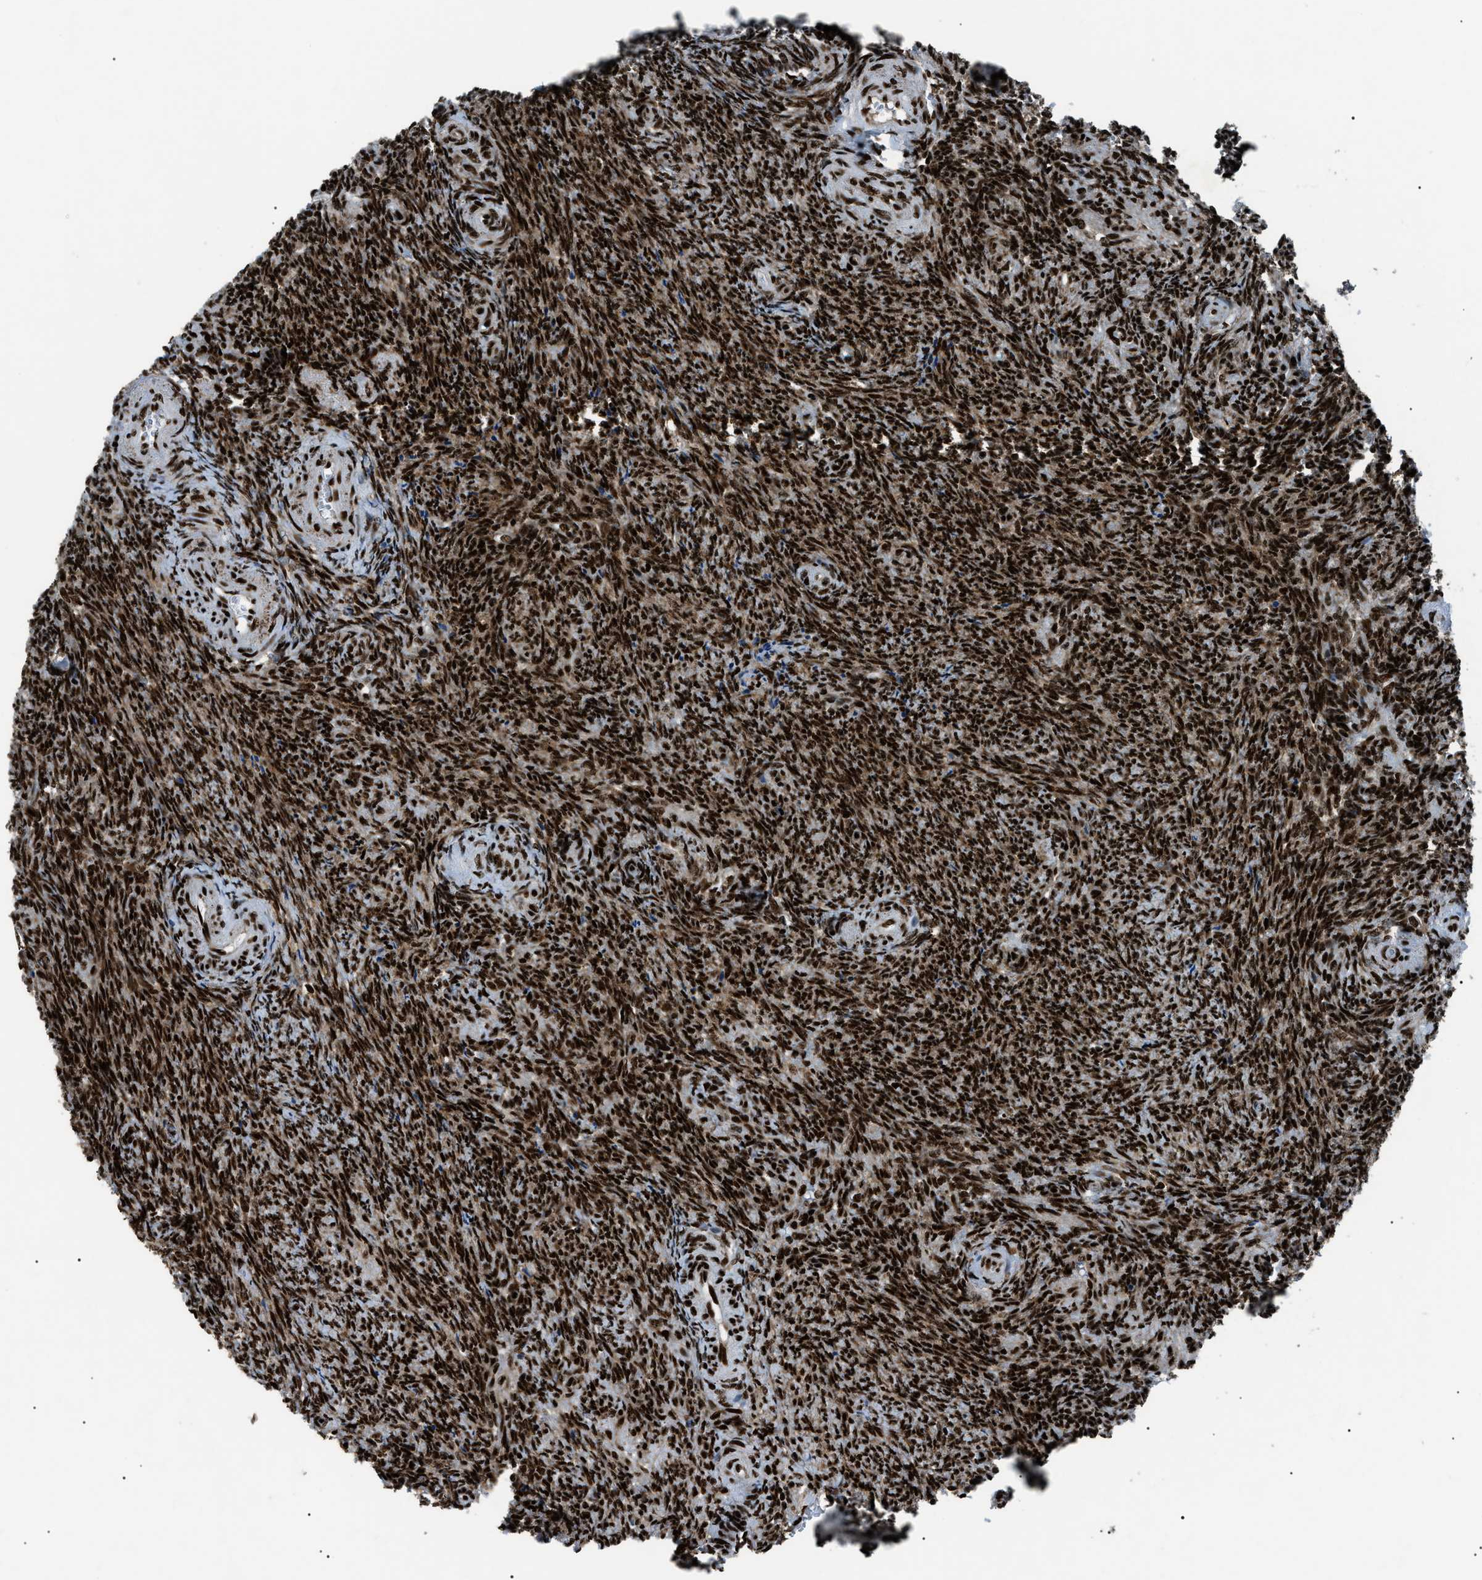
{"staining": {"intensity": "strong", "quantity": ">75%", "location": "nuclear"}, "tissue": "ovary", "cell_type": "Follicle cells", "image_type": "normal", "snomed": [{"axis": "morphology", "description": "Normal tissue, NOS"}, {"axis": "topography", "description": "Ovary"}], "caption": "Immunohistochemical staining of benign human ovary displays >75% levels of strong nuclear protein staining in approximately >75% of follicle cells. (Brightfield microscopy of DAB IHC at high magnification).", "gene": "HNRNPK", "patient": {"sex": "female", "age": 41}}